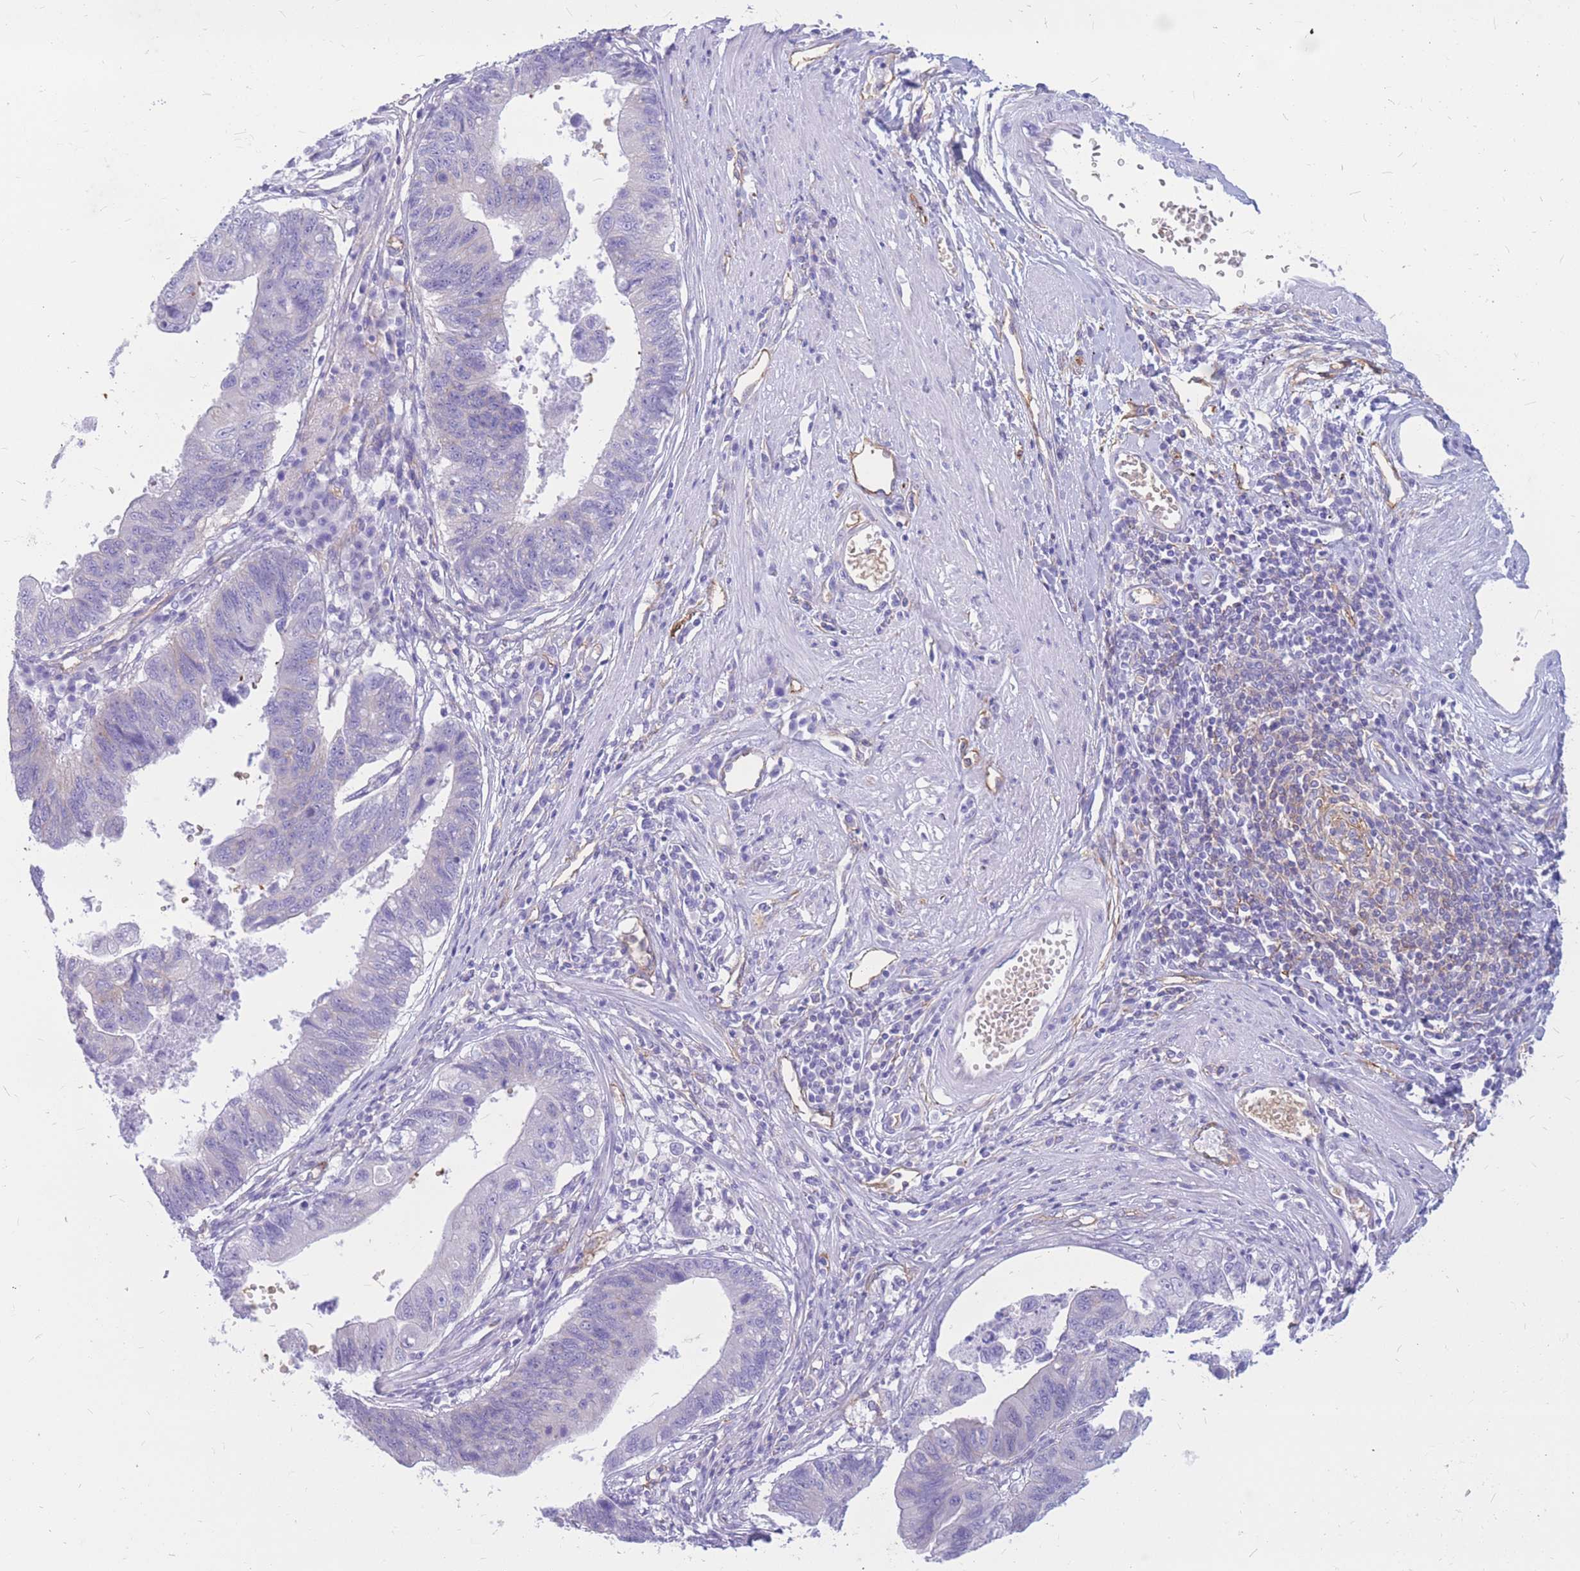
{"staining": {"intensity": "negative", "quantity": "none", "location": "none"}, "tissue": "stomach cancer", "cell_type": "Tumor cells", "image_type": "cancer", "snomed": [{"axis": "morphology", "description": "Adenocarcinoma, NOS"}, {"axis": "topography", "description": "Stomach"}], "caption": "Immunohistochemistry (IHC) of human stomach cancer (adenocarcinoma) displays no expression in tumor cells.", "gene": "ADD2", "patient": {"sex": "male", "age": 59}}